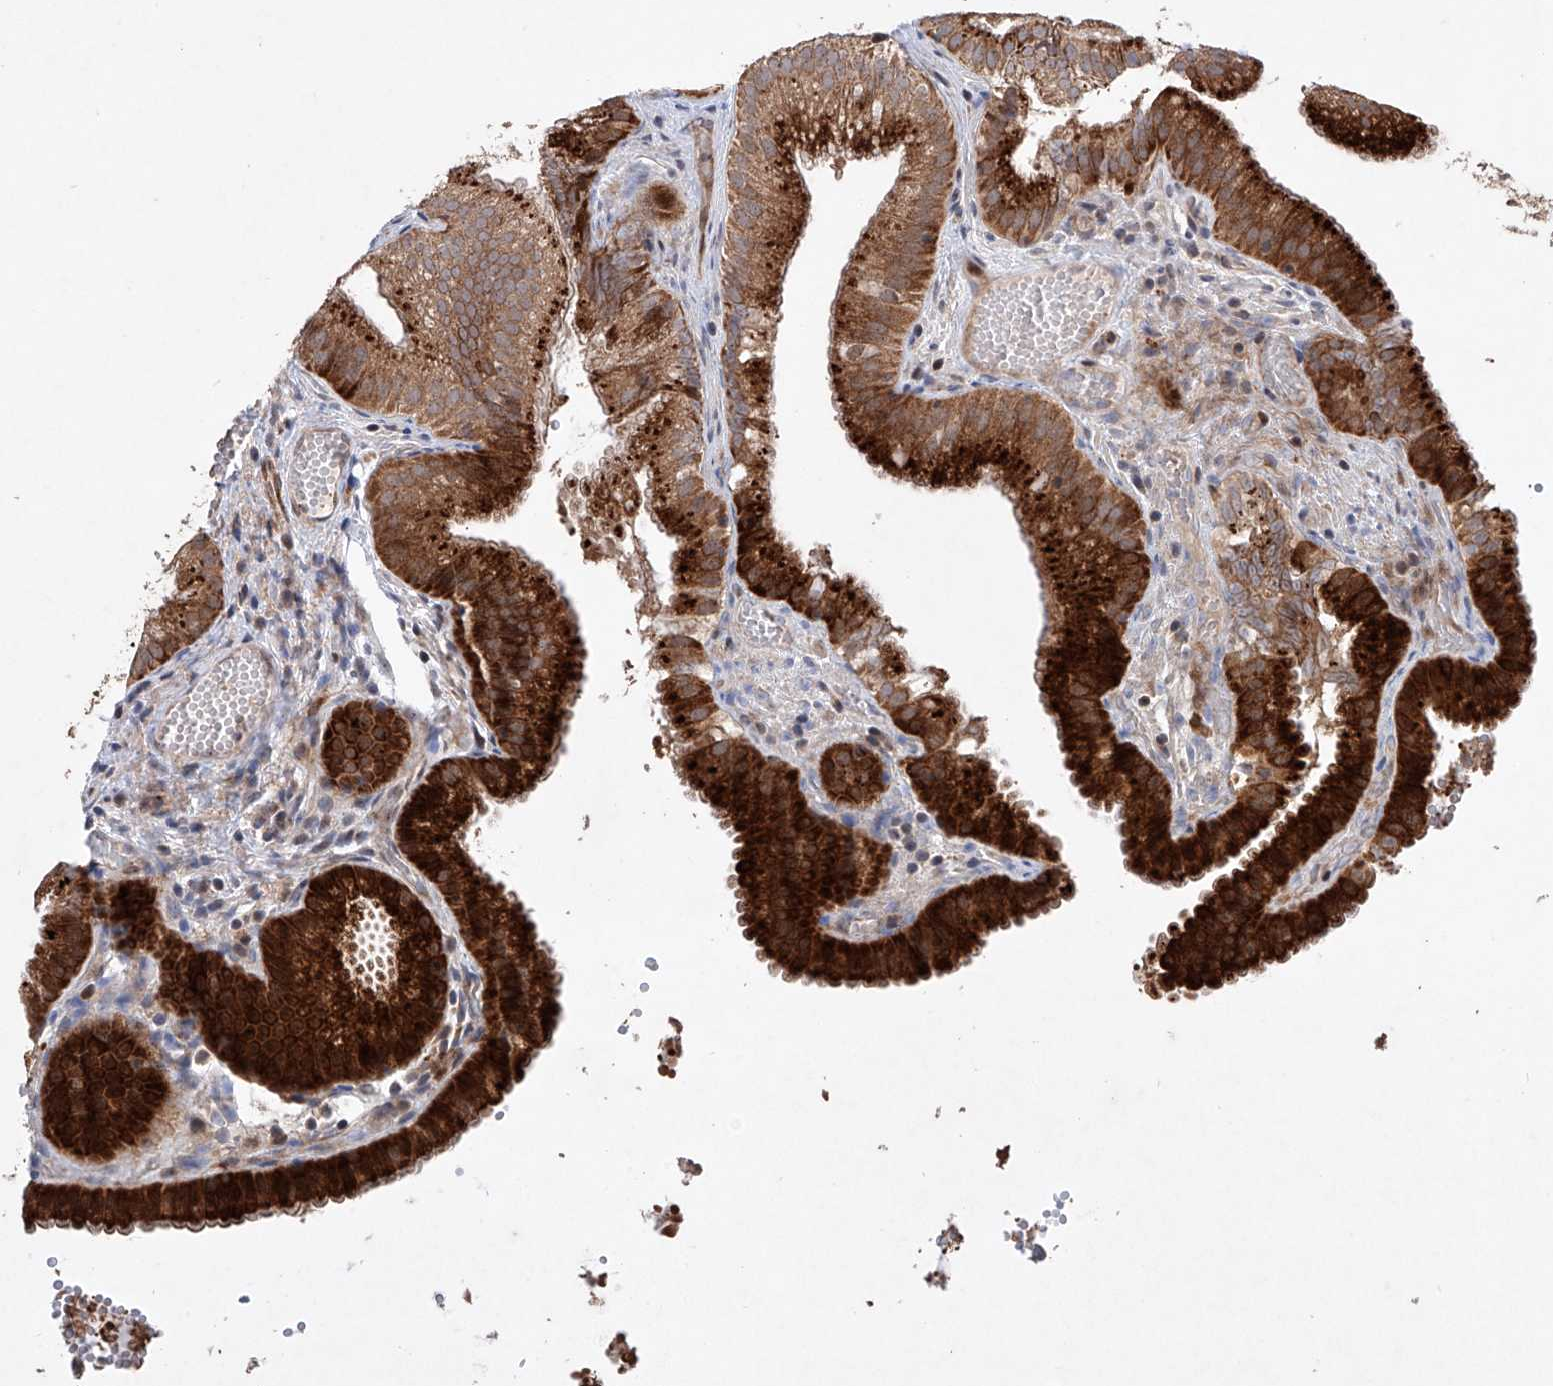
{"staining": {"intensity": "strong", "quantity": ">75%", "location": "cytoplasmic/membranous"}, "tissue": "gallbladder", "cell_type": "Glandular cells", "image_type": "normal", "snomed": [{"axis": "morphology", "description": "Normal tissue, NOS"}, {"axis": "topography", "description": "Gallbladder"}], "caption": "Approximately >75% of glandular cells in normal gallbladder demonstrate strong cytoplasmic/membranous protein staining as visualized by brown immunohistochemical staining.", "gene": "AFG1L", "patient": {"sex": "female", "age": 30}}